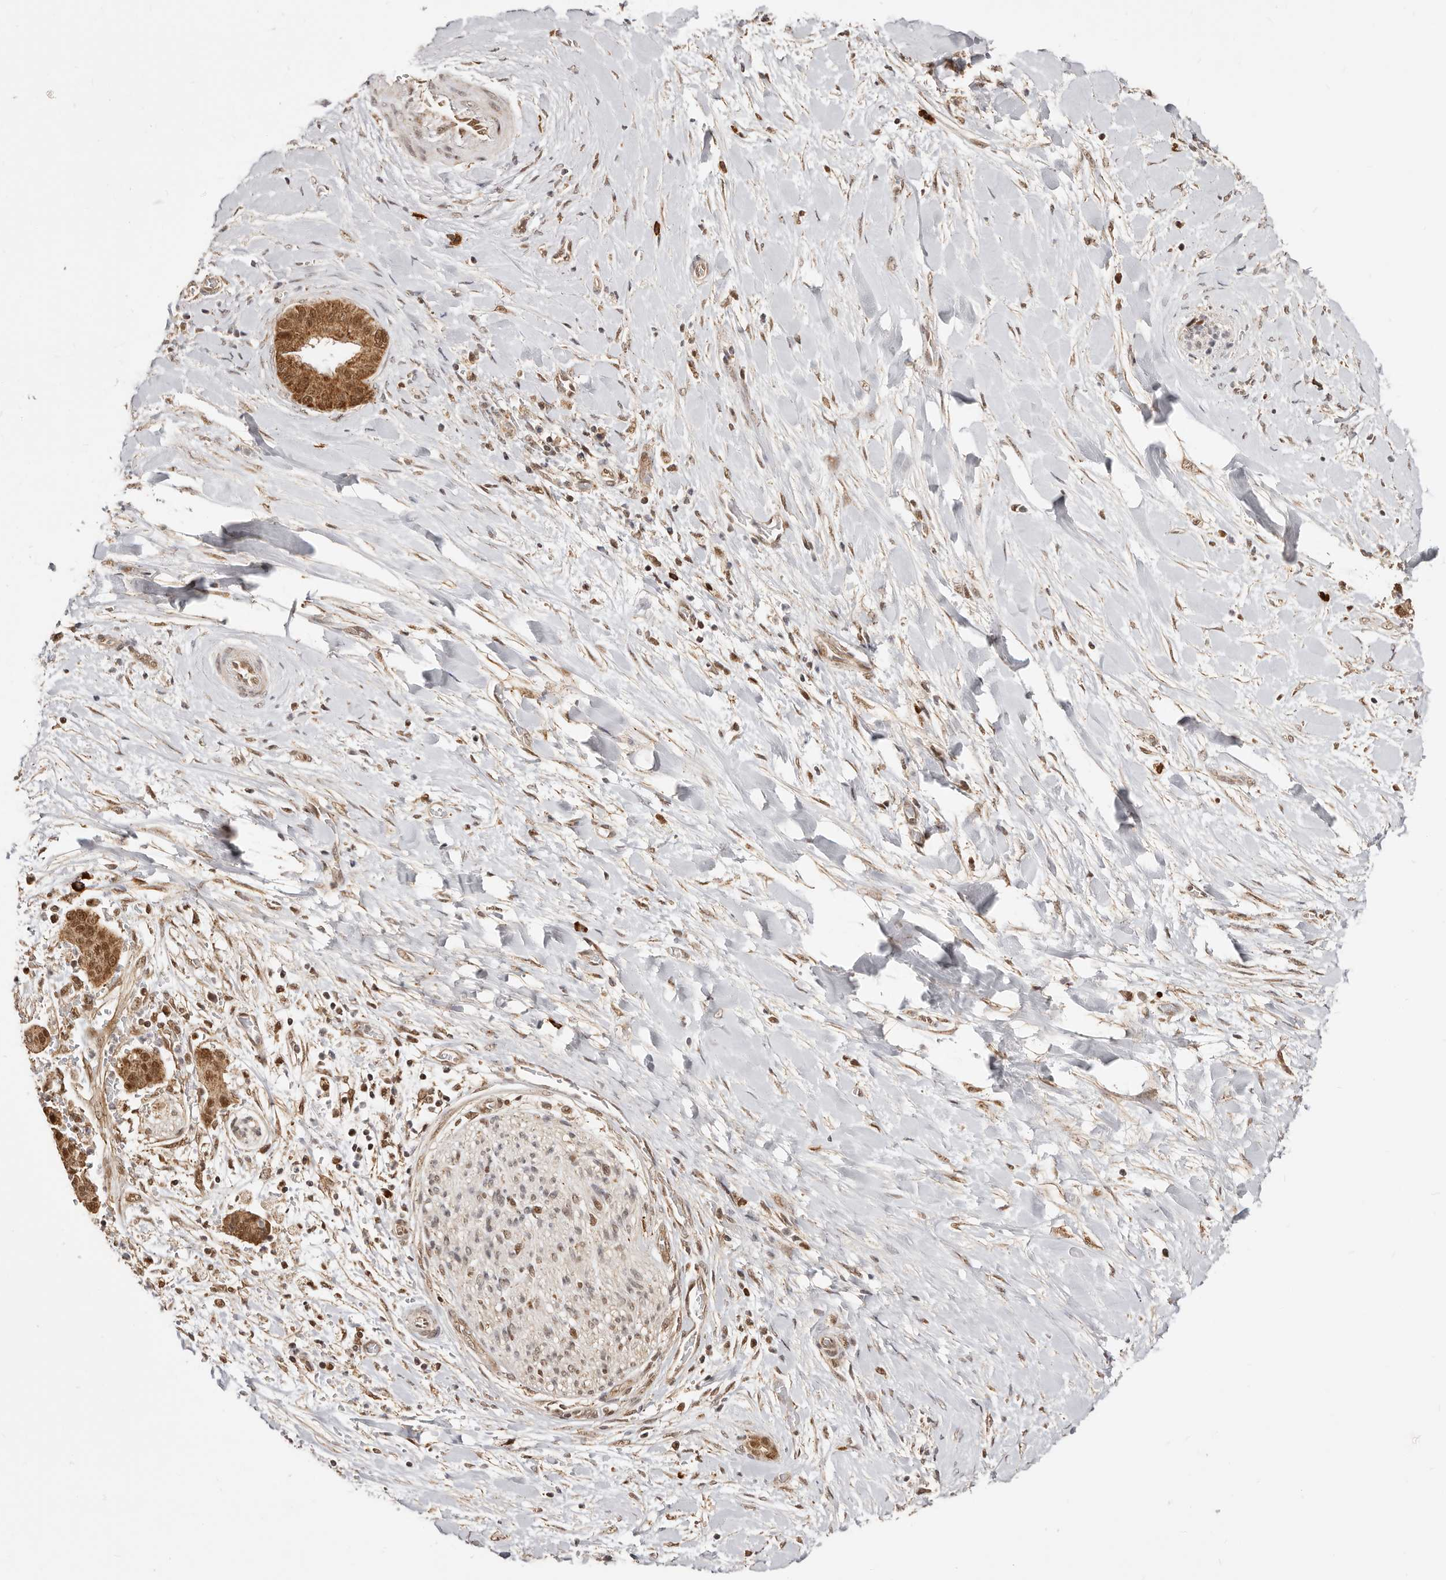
{"staining": {"intensity": "strong", "quantity": ">75%", "location": "cytoplasmic/membranous,nuclear"}, "tissue": "liver cancer", "cell_type": "Tumor cells", "image_type": "cancer", "snomed": [{"axis": "morphology", "description": "Cholangiocarcinoma"}, {"axis": "topography", "description": "Liver"}], "caption": "Human cholangiocarcinoma (liver) stained for a protein (brown) displays strong cytoplasmic/membranous and nuclear positive expression in about >75% of tumor cells.", "gene": "SEC14L1", "patient": {"sex": "female", "age": 54}}